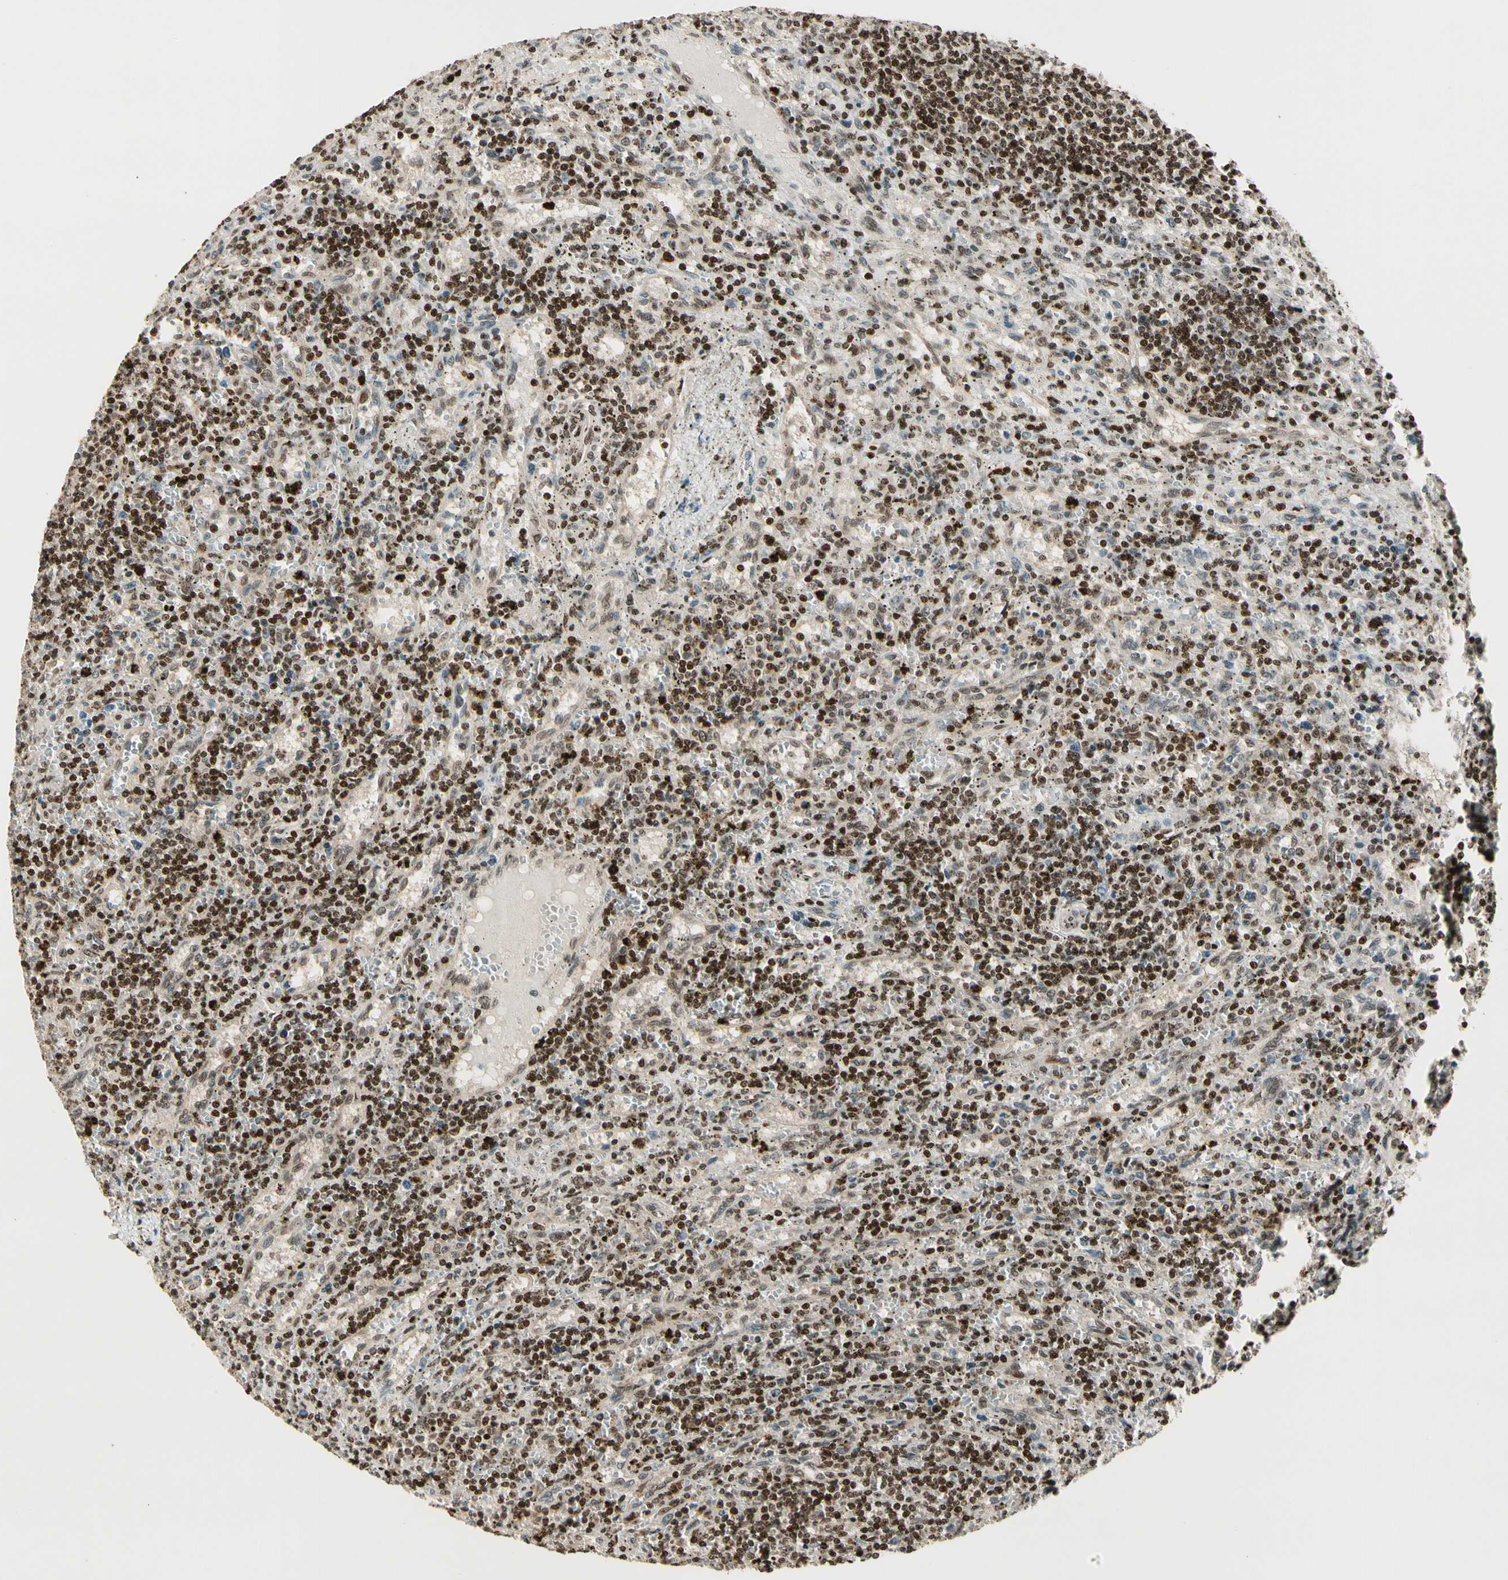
{"staining": {"intensity": "strong", "quantity": ">75%", "location": "nuclear"}, "tissue": "lymphoma", "cell_type": "Tumor cells", "image_type": "cancer", "snomed": [{"axis": "morphology", "description": "Malignant lymphoma, non-Hodgkin's type, Low grade"}, {"axis": "topography", "description": "Spleen"}], "caption": "High-magnification brightfield microscopy of lymphoma stained with DAB (3,3'-diaminobenzidine) (brown) and counterstained with hematoxylin (blue). tumor cells exhibit strong nuclear positivity is identified in approximately>75% of cells. Using DAB (3,3'-diaminobenzidine) (brown) and hematoxylin (blue) stains, captured at high magnification using brightfield microscopy.", "gene": "TSHZ3", "patient": {"sex": "male", "age": 76}}